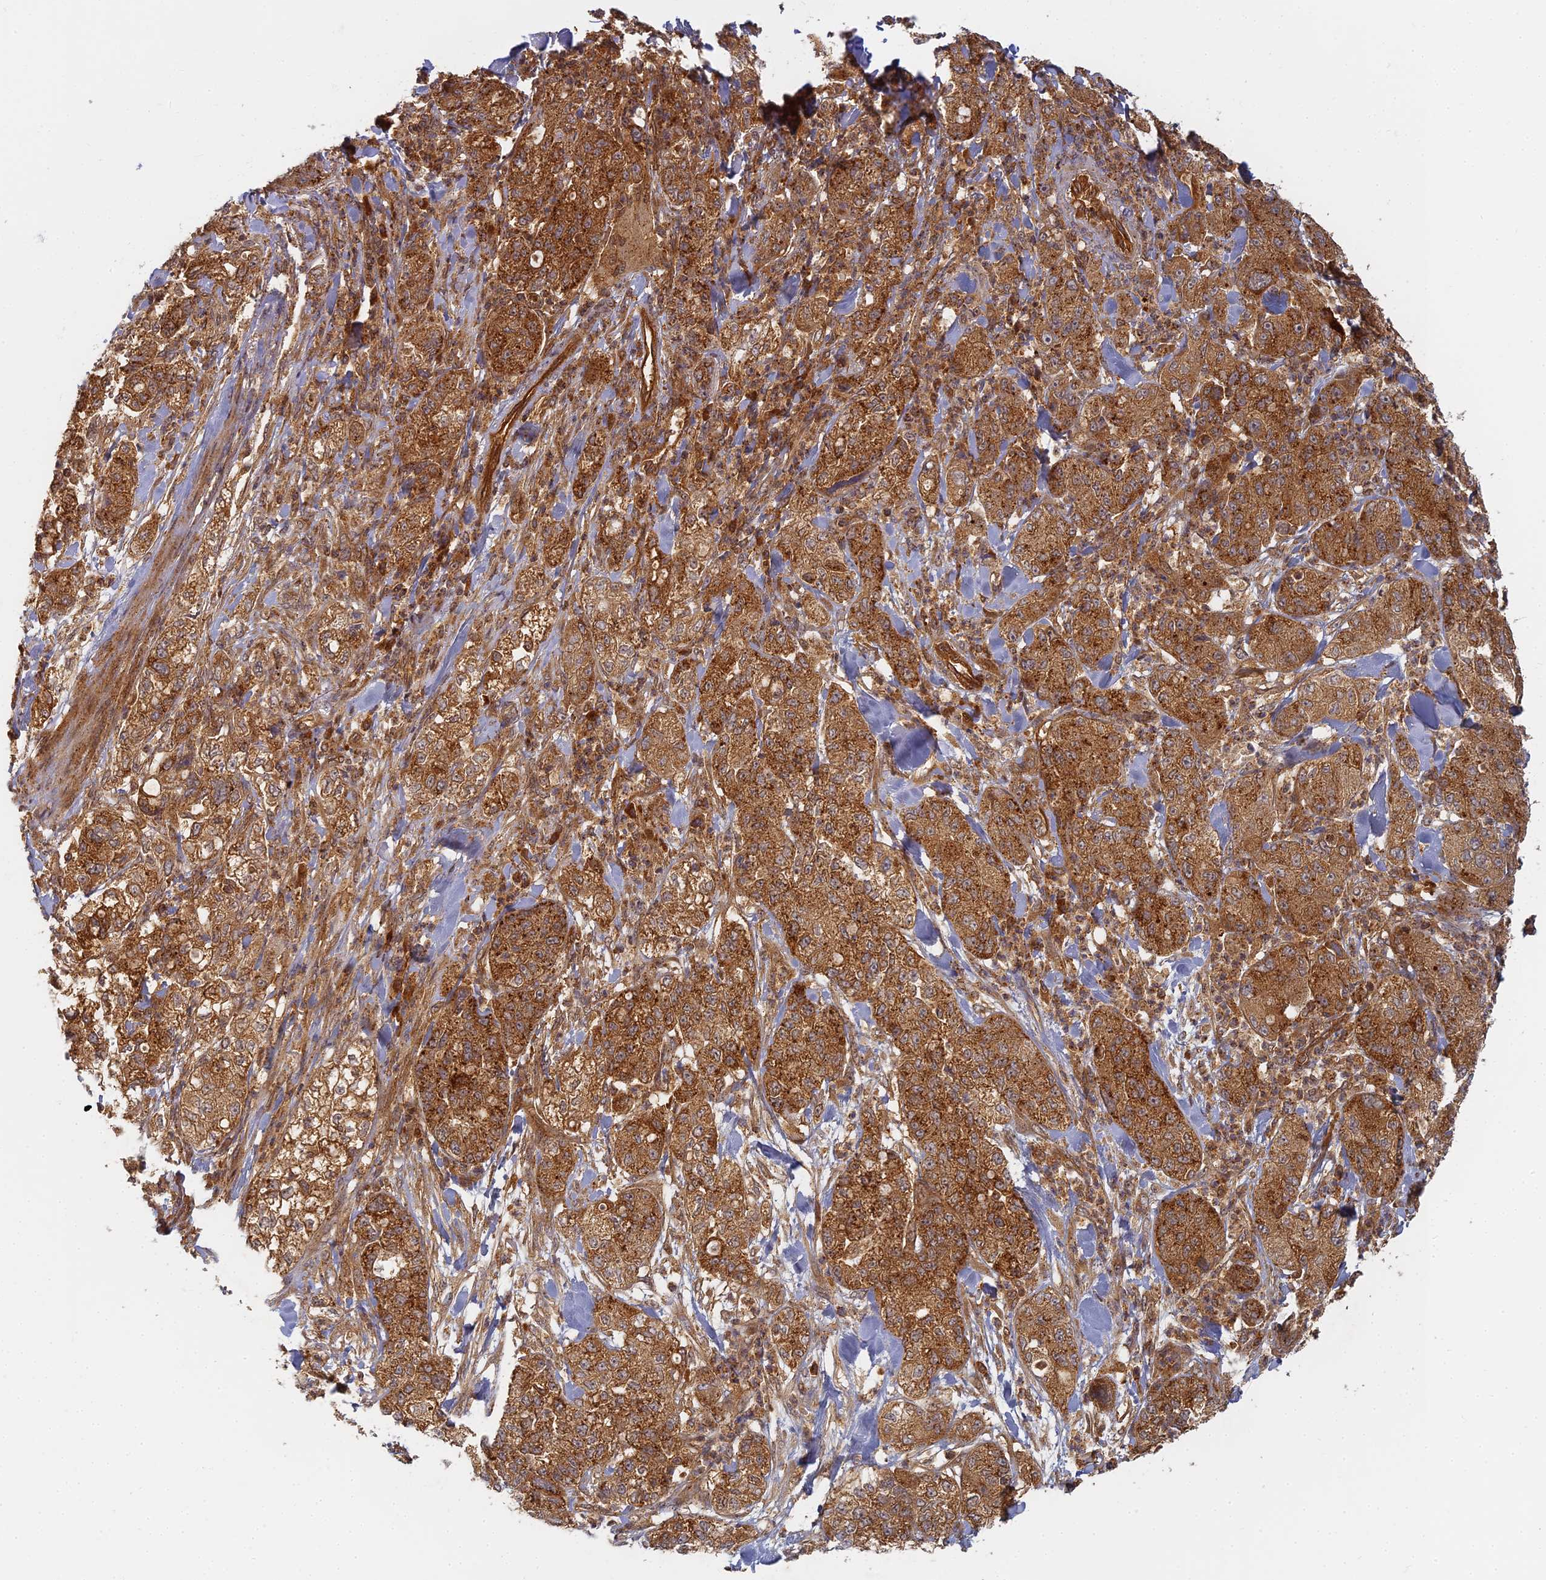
{"staining": {"intensity": "strong", "quantity": ">75%", "location": "cytoplasmic/membranous"}, "tissue": "pancreatic cancer", "cell_type": "Tumor cells", "image_type": "cancer", "snomed": [{"axis": "morphology", "description": "Adenocarcinoma, NOS"}, {"axis": "topography", "description": "Pancreas"}], "caption": "Approximately >75% of tumor cells in human pancreatic cancer show strong cytoplasmic/membranous protein expression as visualized by brown immunohistochemical staining.", "gene": "INO80D", "patient": {"sex": "female", "age": 78}}